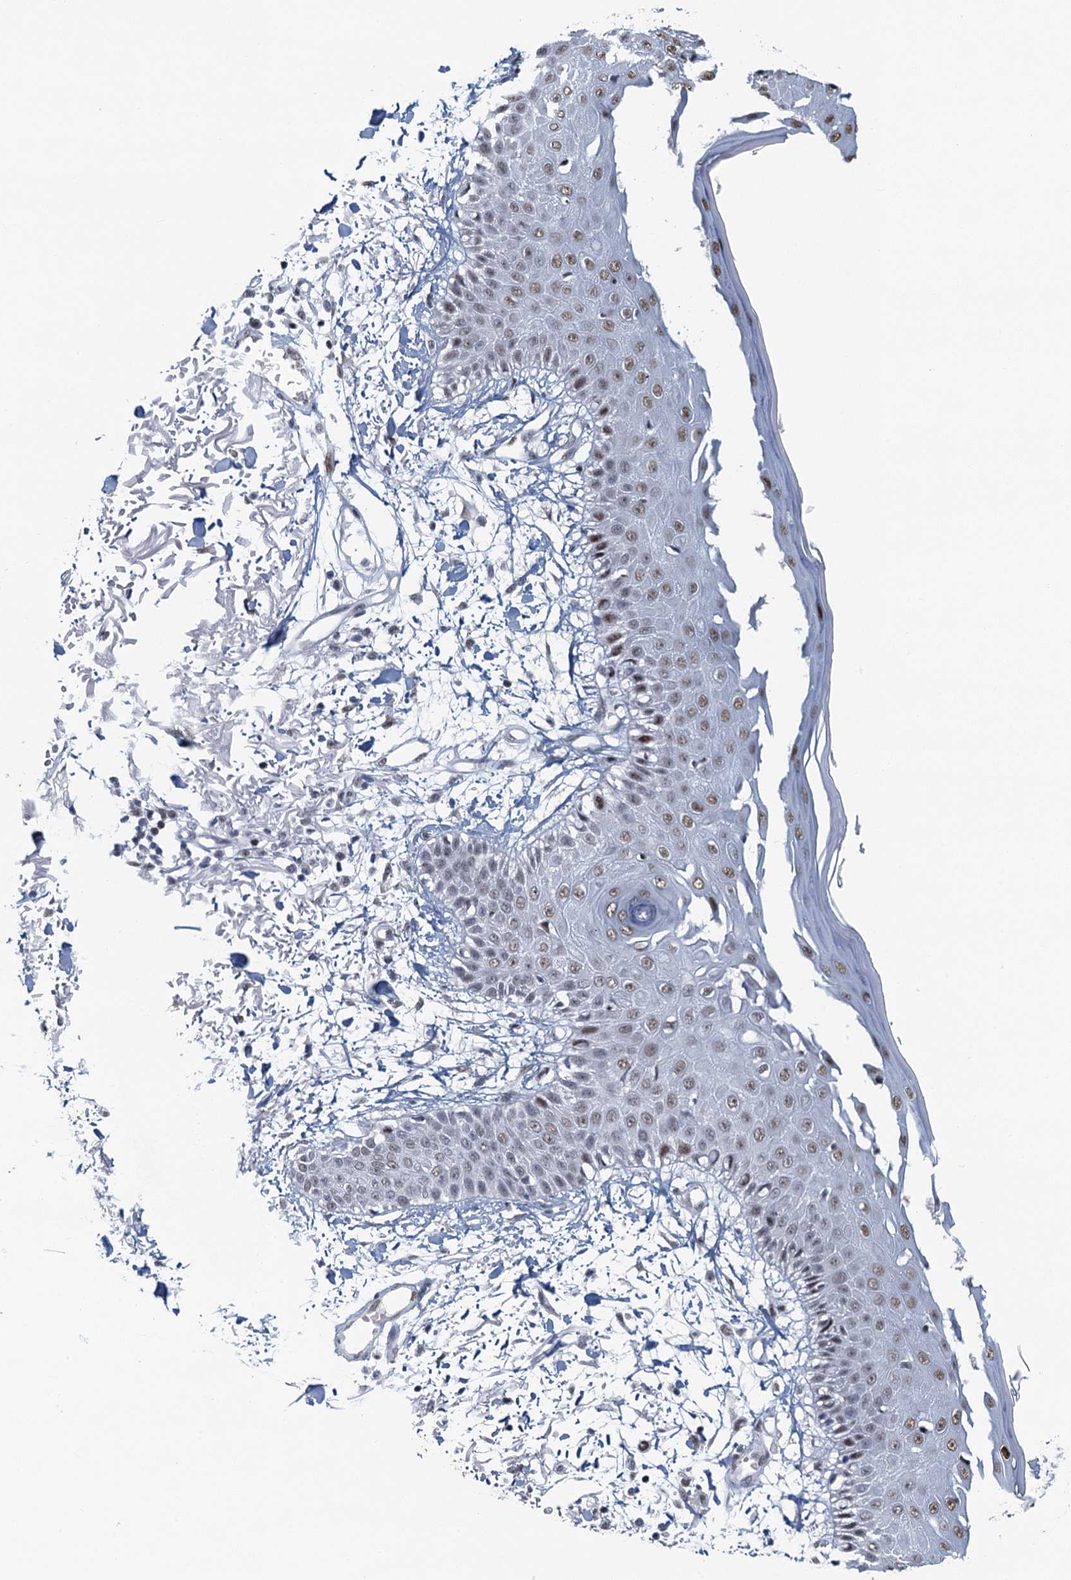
{"staining": {"intensity": "weak", "quantity": ">75%", "location": "nuclear"}, "tissue": "skin", "cell_type": "Fibroblasts", "image_type": "normal", "snomed": [{"axis": "morphology", "description": "Normal tissue, NOS"}, {"axis": "morphology", "description": "Squamous cell carcinoma, NOS"}, {"axis": "topography", "description": "Skin"}, {"axis": "topography", "description": "Peripheral nerve tissue"}], "caption": "DAB immunohistochemical staining of benign skin exhibits weak nuclear protein staining in approximately >75% of fibroblasts.", "gene": "TTLL9", "patient": {"sex": "male", "age": 83}}